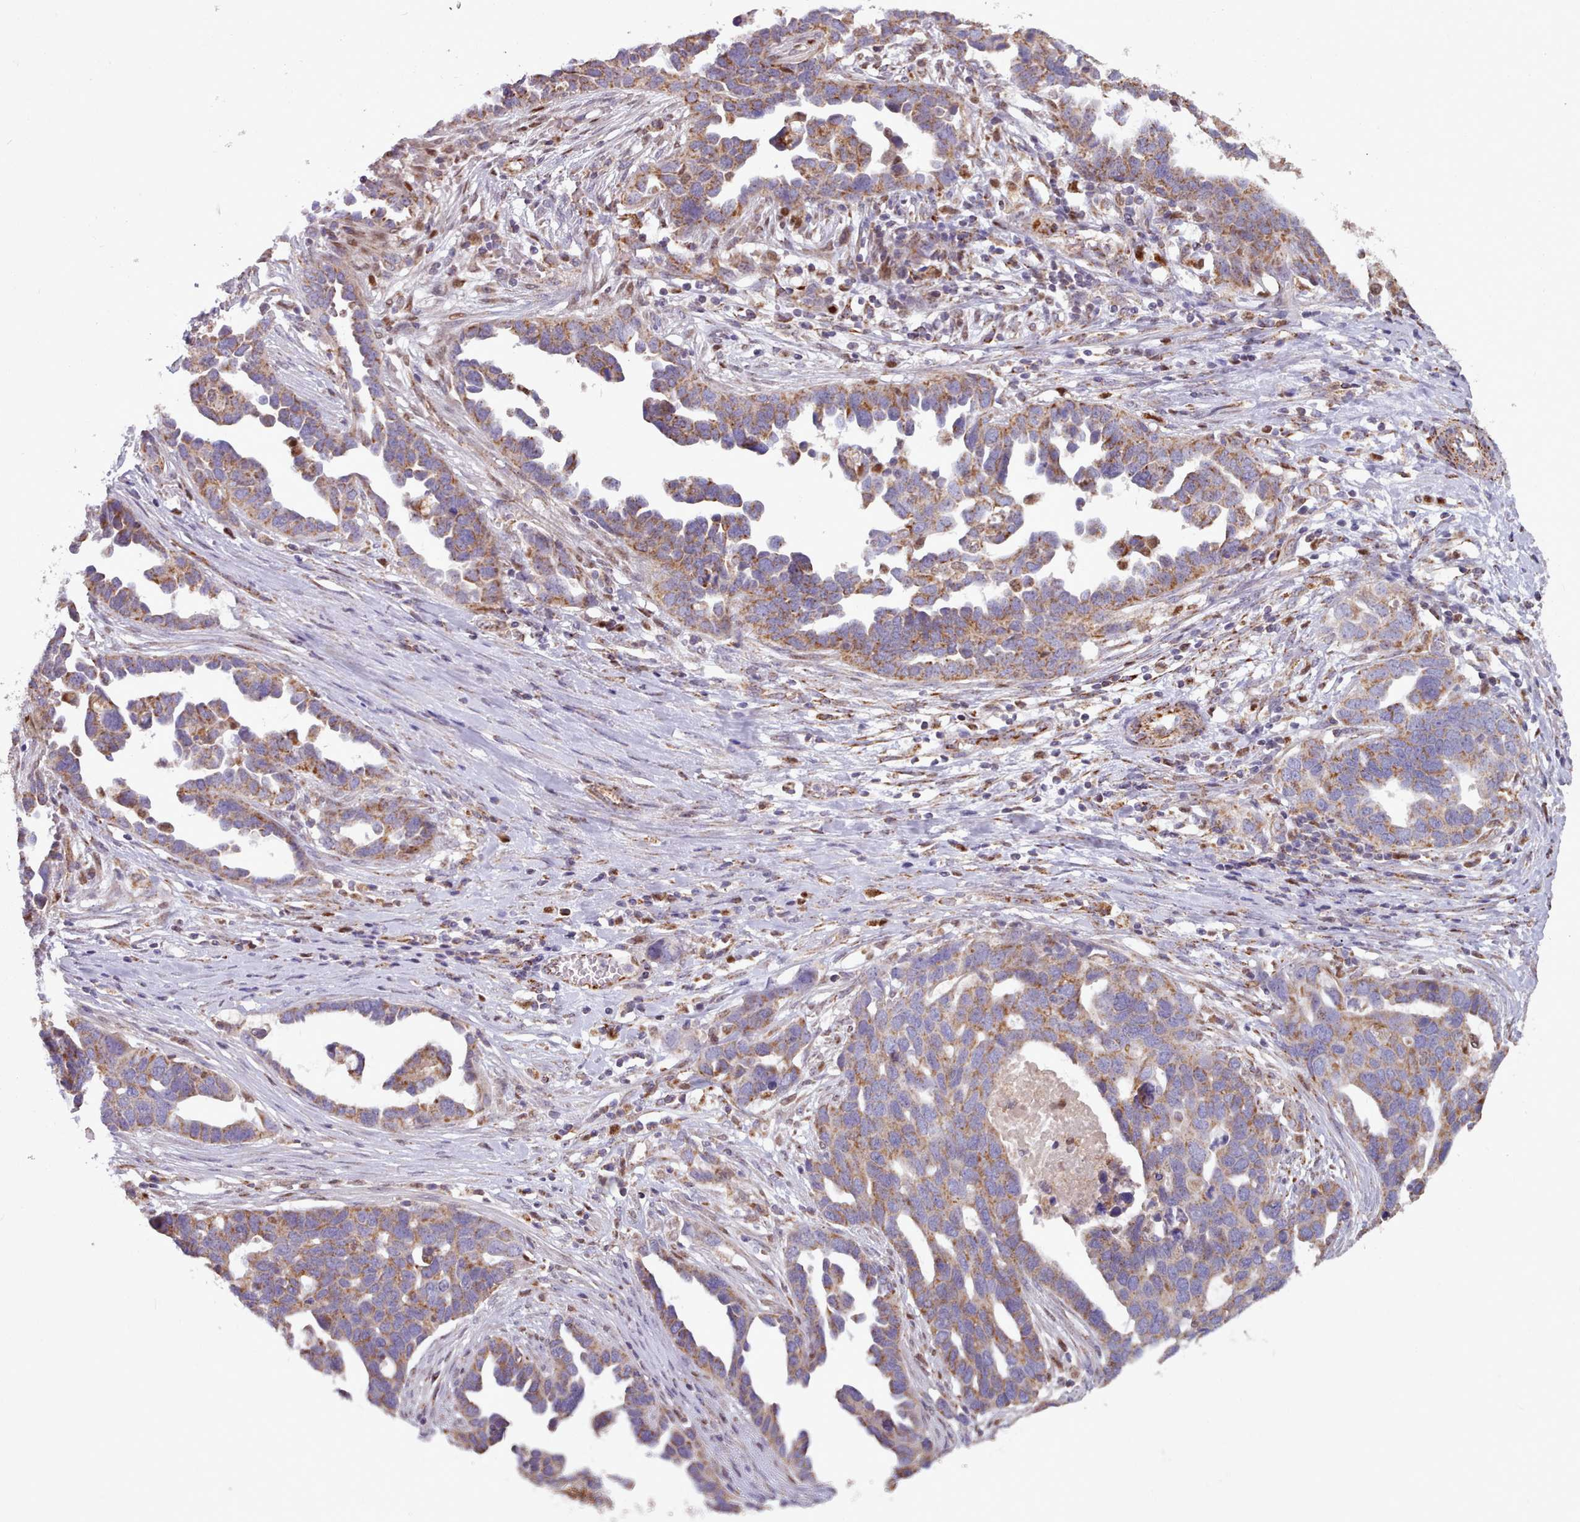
{"staining": {"intensity": "moderate", "quantity": ">75%", "location": "cytoplasmic/membranous"}, "tissue": "ovarian cancer", "cell_type": "Tumor cells", "image_type": "cancer", "snomed": [{"axis": "morphology", "description": "Cystadenocarcinoma, serous, NOS"}, {"axis": "topography", "description": "Ovary"}], "caption": "A high-resolution micrograph shows immunohistochemistry staining of ovarian serous cystadenocarcinoma, which shows moderate cytoplasmic/membranous staining in approximately >75% of tumor cells.", "gene": "HSDL2", "patient": {"sex": "female", "age": 54}}